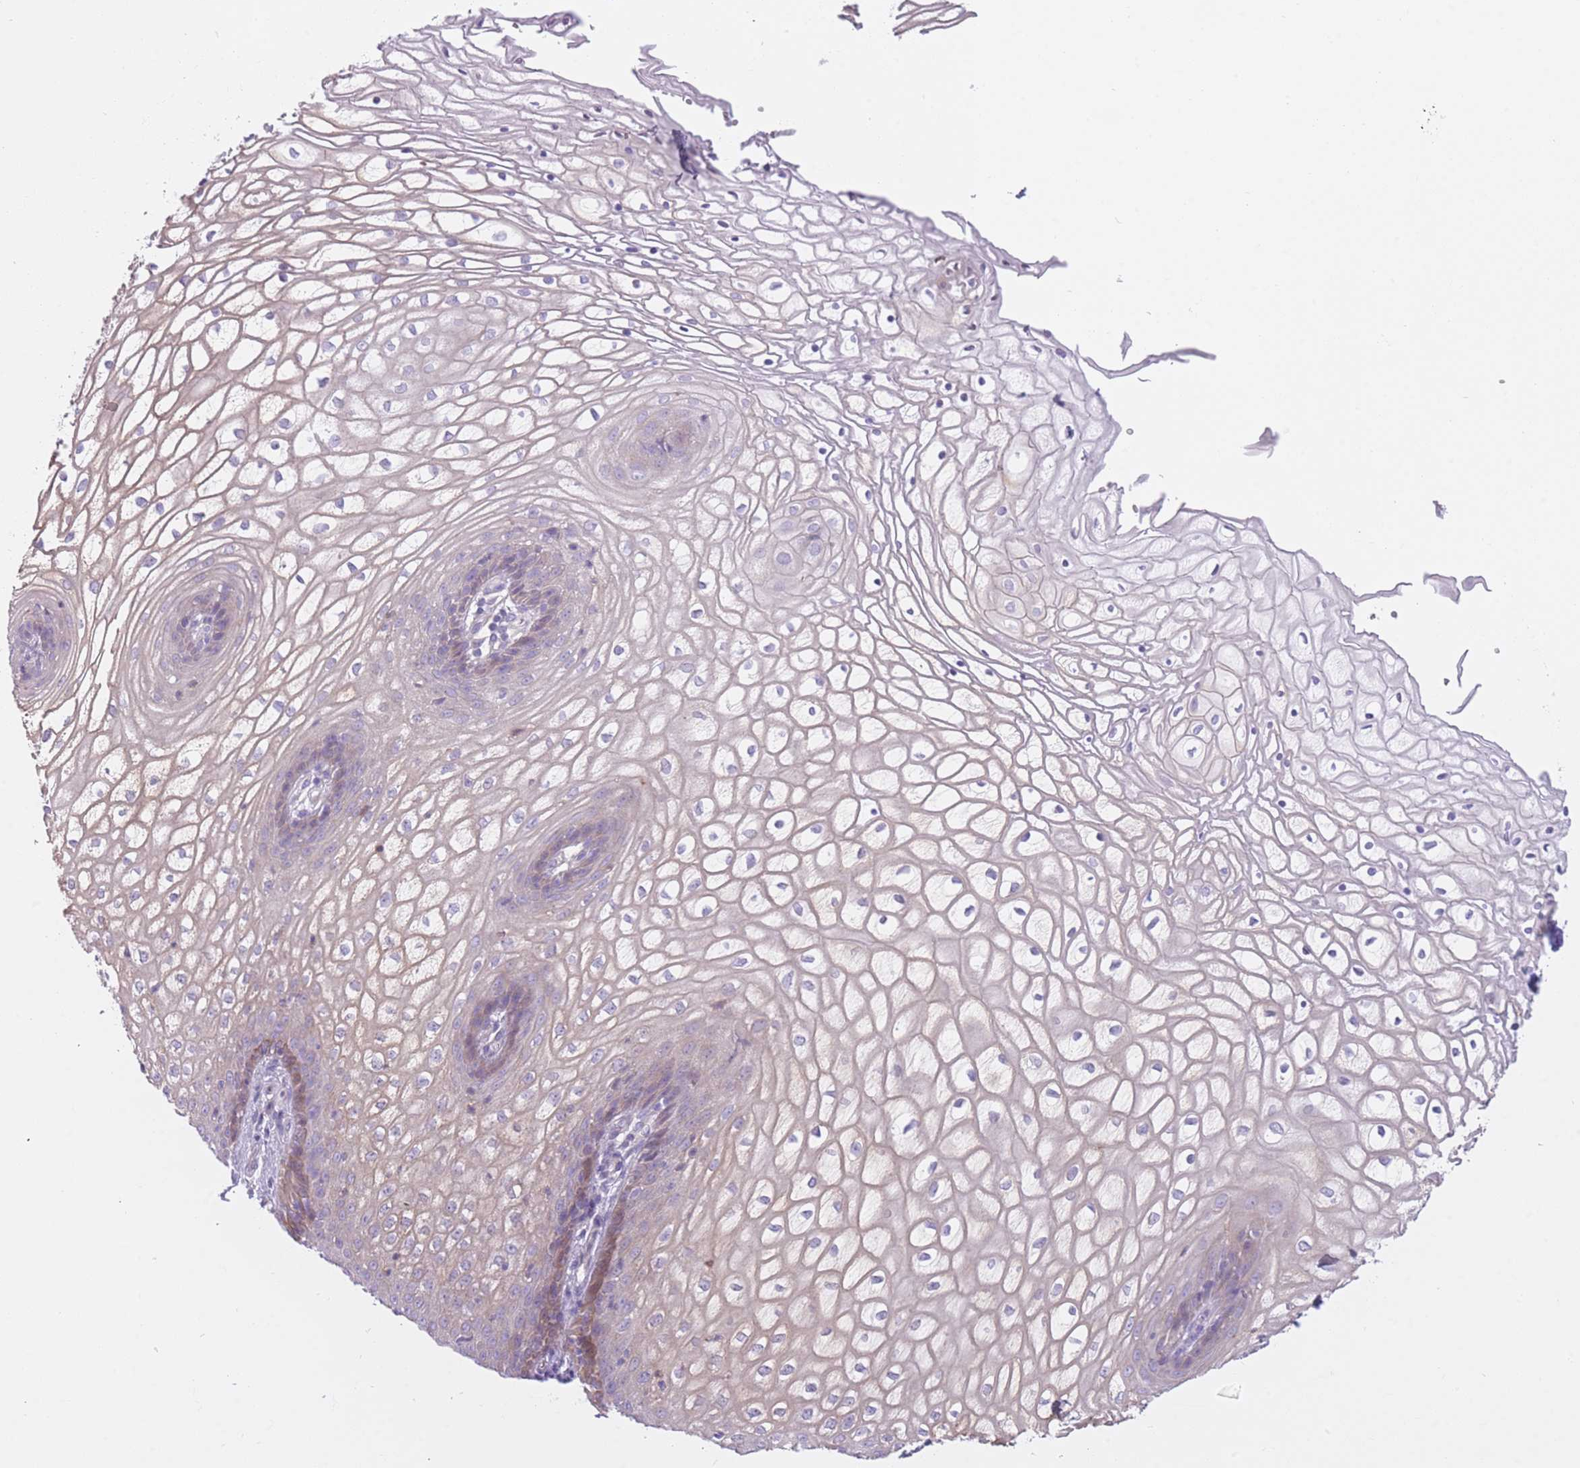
{"staining": {"intensity": "negative", "quantity": "none", "location": "none"}, "tissue": "vagina", "cell_type": "Squamous epithelial cells", "image_type": "normal", "snomed": [{"axis": "morphology", "description": "Normal tissue, NOS"}, {"axis": "topography", "description": "Vagina"}], "caption": "This is an immunohistochemistry micrograph of benign vagina. There is no expression in squamous epithelial cells.", "gene": "IMPG1", "patient": {"sex": "female", "age": 34}}